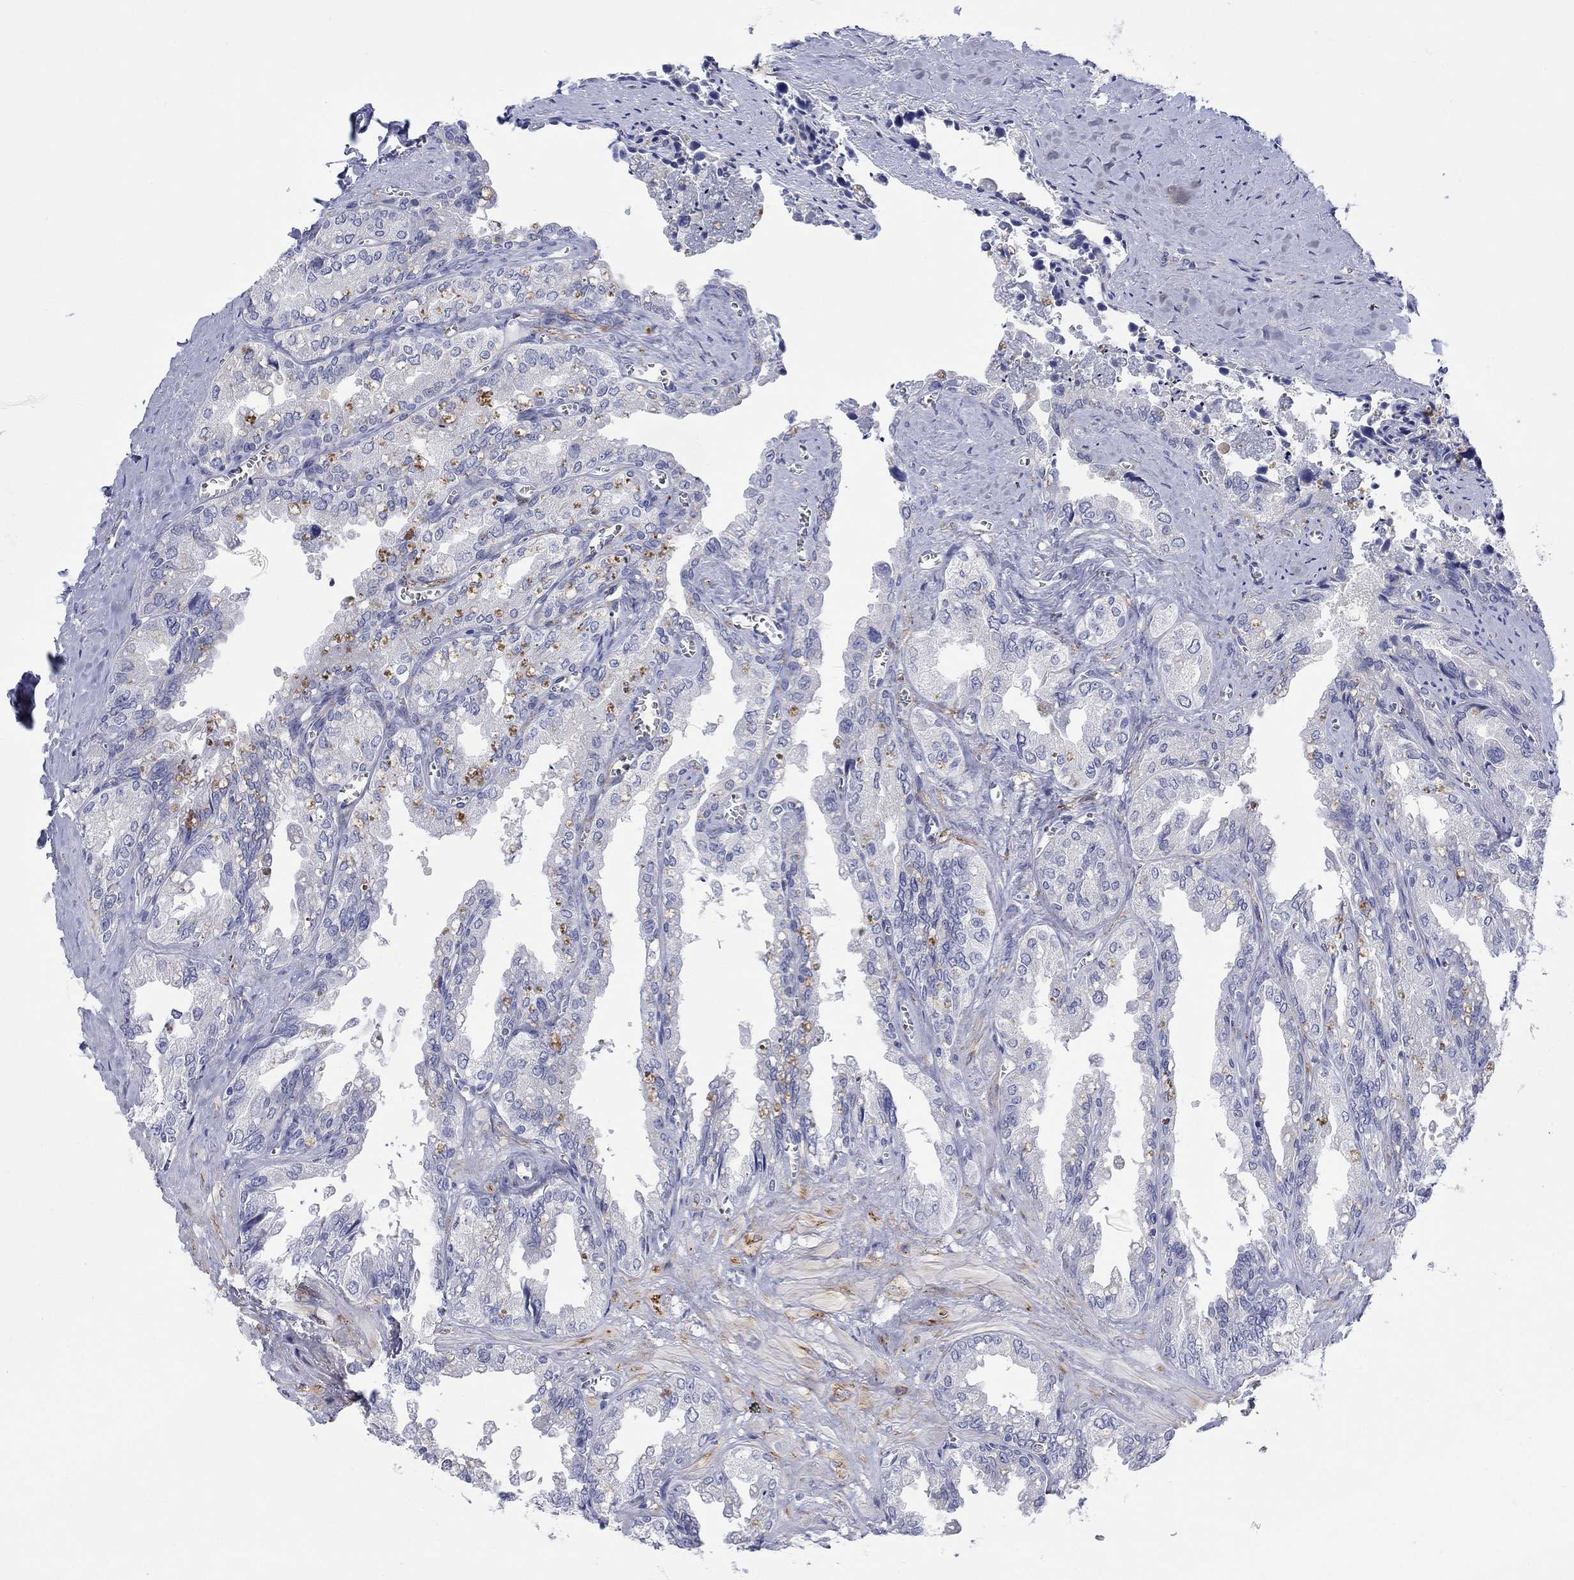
{"staining": {"intensity": "negative", "quantity": "none", "location": "none"}, "tissue": "seminal vesicle", "cell_type": "Glandular cells", "image_type": "normal", "snomed": [{"axis": "morphology", "description": "Normal tissue, NOS"}, {"axis": "topography", "description": "Seminal veicle"}], "caption": "Immunohistochemical staining of normal seminal vesicle shows no significant staining in glandular cells.", "gene": "PTPRZ1", "patient": {"sex": "male", "age": 67}}